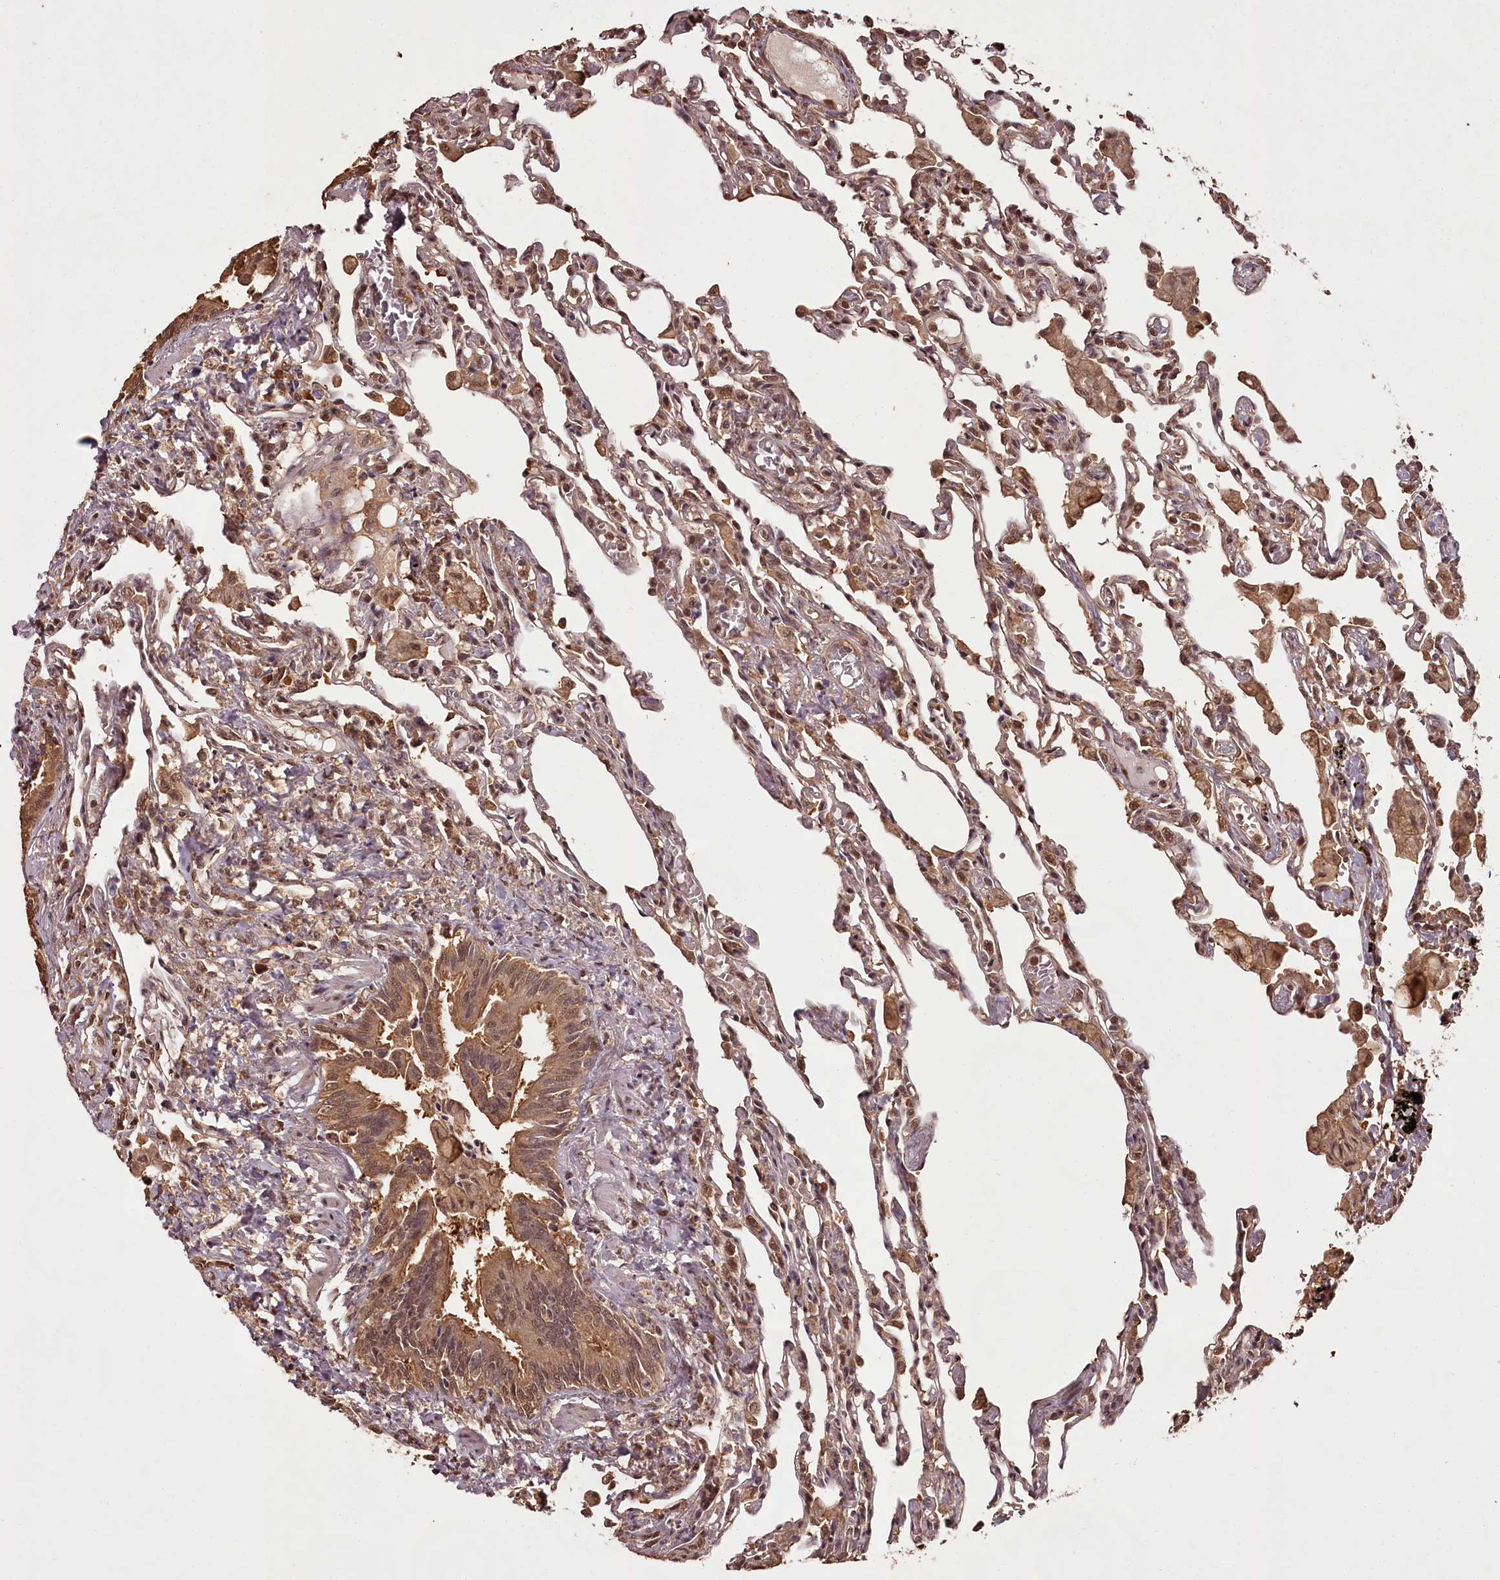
{"staining": {"intensity": "moderate", "quantity": "25%-75%", "location": "cytoplasmic/membranous,nuclear"}, "tissue": "lung", "cell_type": "Alveolar cells", "image_type": "normal", "snomed": [{"axis": "morphology", "description": "Normal tissue, NOS"}, {"axis": "topography", "description": "Bronchus"}, {"axis": "topography", "description": "Lung"}], "caption": "A medium amount of moderate cytoplasmic/membranous,nuclear expression is identified in approximately 25%-75% of alveolar cells in benign lung.", "gene": "NPRL2", "patient": {"sex": "female", "age": 49}}